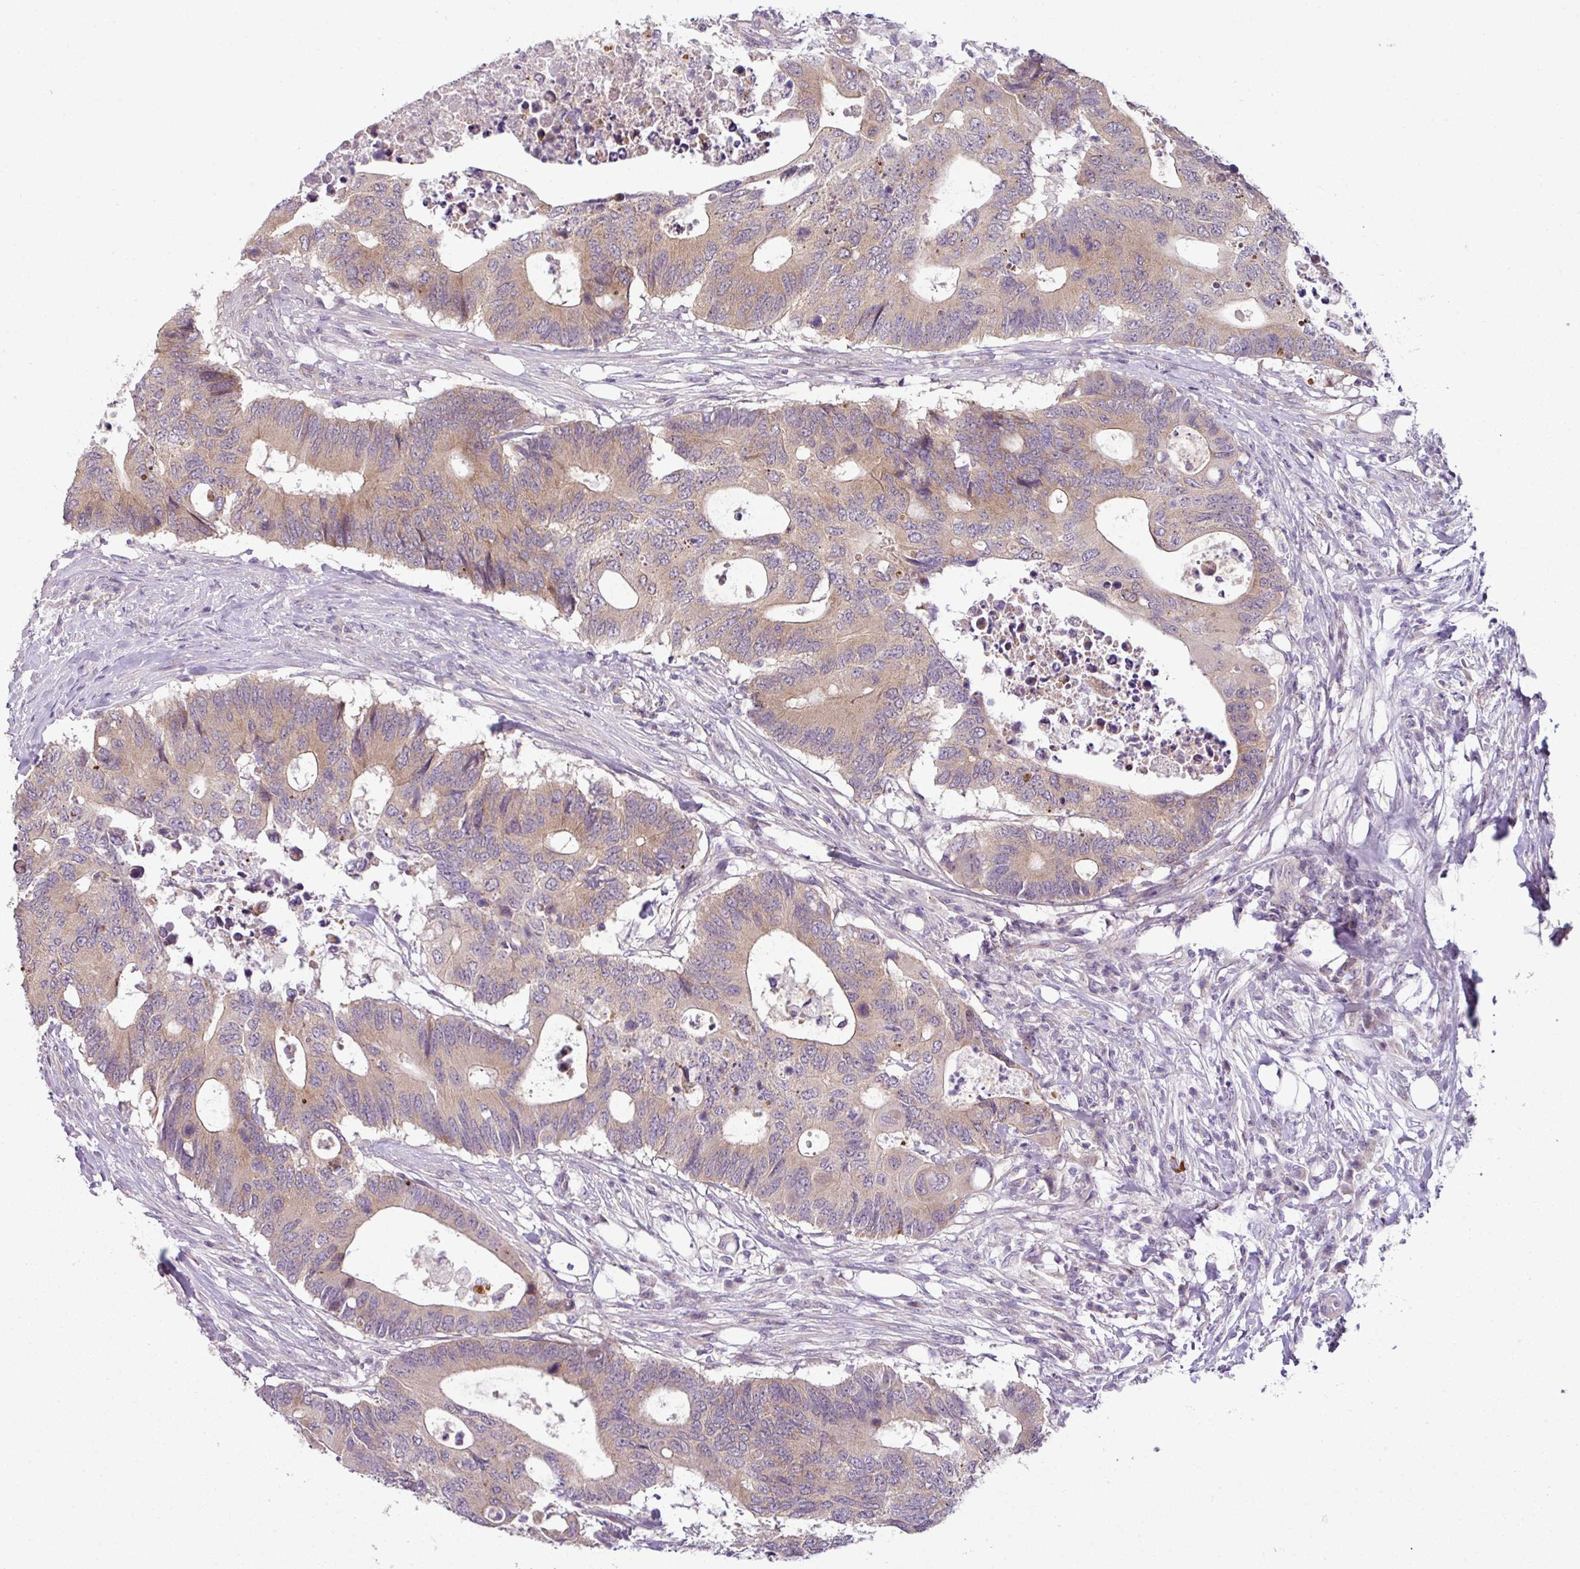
{"staining": {"intensity": "weak", "quantity": ">75%", "location": "cytoplasmic/membranous"}, "tissue": "colorectal cancer", "cell_type": "Tumor cells", "image_type": "cancer", "snomed": [{"axis": "morphology", "description": "Adenocarcinoma, NOS"}, {"axis": "topography", "description": "Colon"}], "caption": "This micrograph shows immunohistochemistry staining of adenocarcinoma (colorectal), with low weak cytoplasmic/membranous staining in approximately >75% of tumor cells.", "gene": "DERPC", "patient": {"sex": "male", "age": 71}}